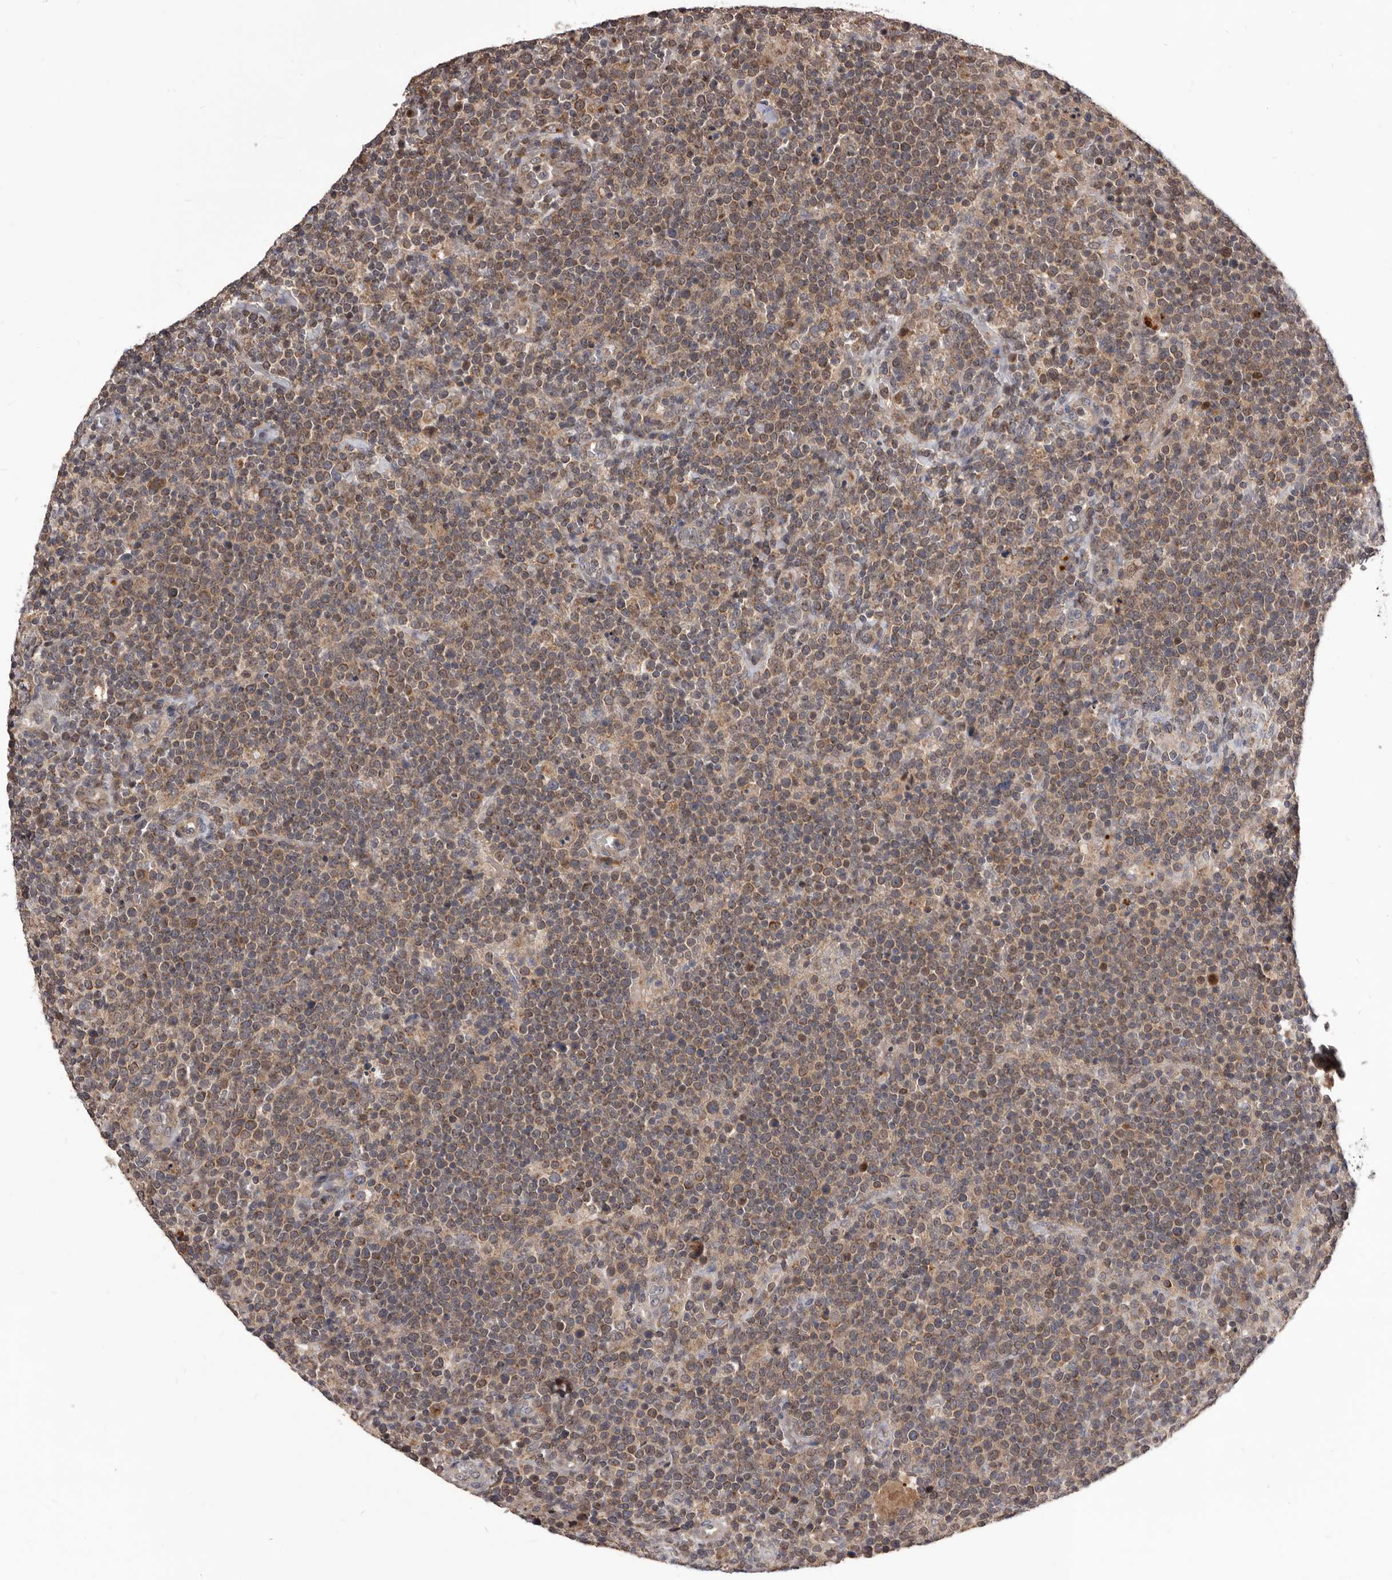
{"staining": {"intensity": "moderate", "quantity": ">75%", "location": "cytoplasmic/membranous"}, "tissue": "lymphoma", "cell_type": "Tumor cells", "image_type": "cancer", "snomed": [{"axis": "morphology", "description": "Malignant lymphoma, non-Hodgkin's type, High grade"}, {"axis": "topography", "description": "Lymph node"}], "caption": "Immunohistochemistry of human lymphoma demonstrates medium levels of moderate cytoplasmic/membranous positivity in approximately >75% of tumor cells. (Stains: DAB in brown, nuclei in blue, Microscopy: brightfield microscopy at high magnification).", "gene": "MAP3K14", "patient": {"sex": "male", "age": 61}}